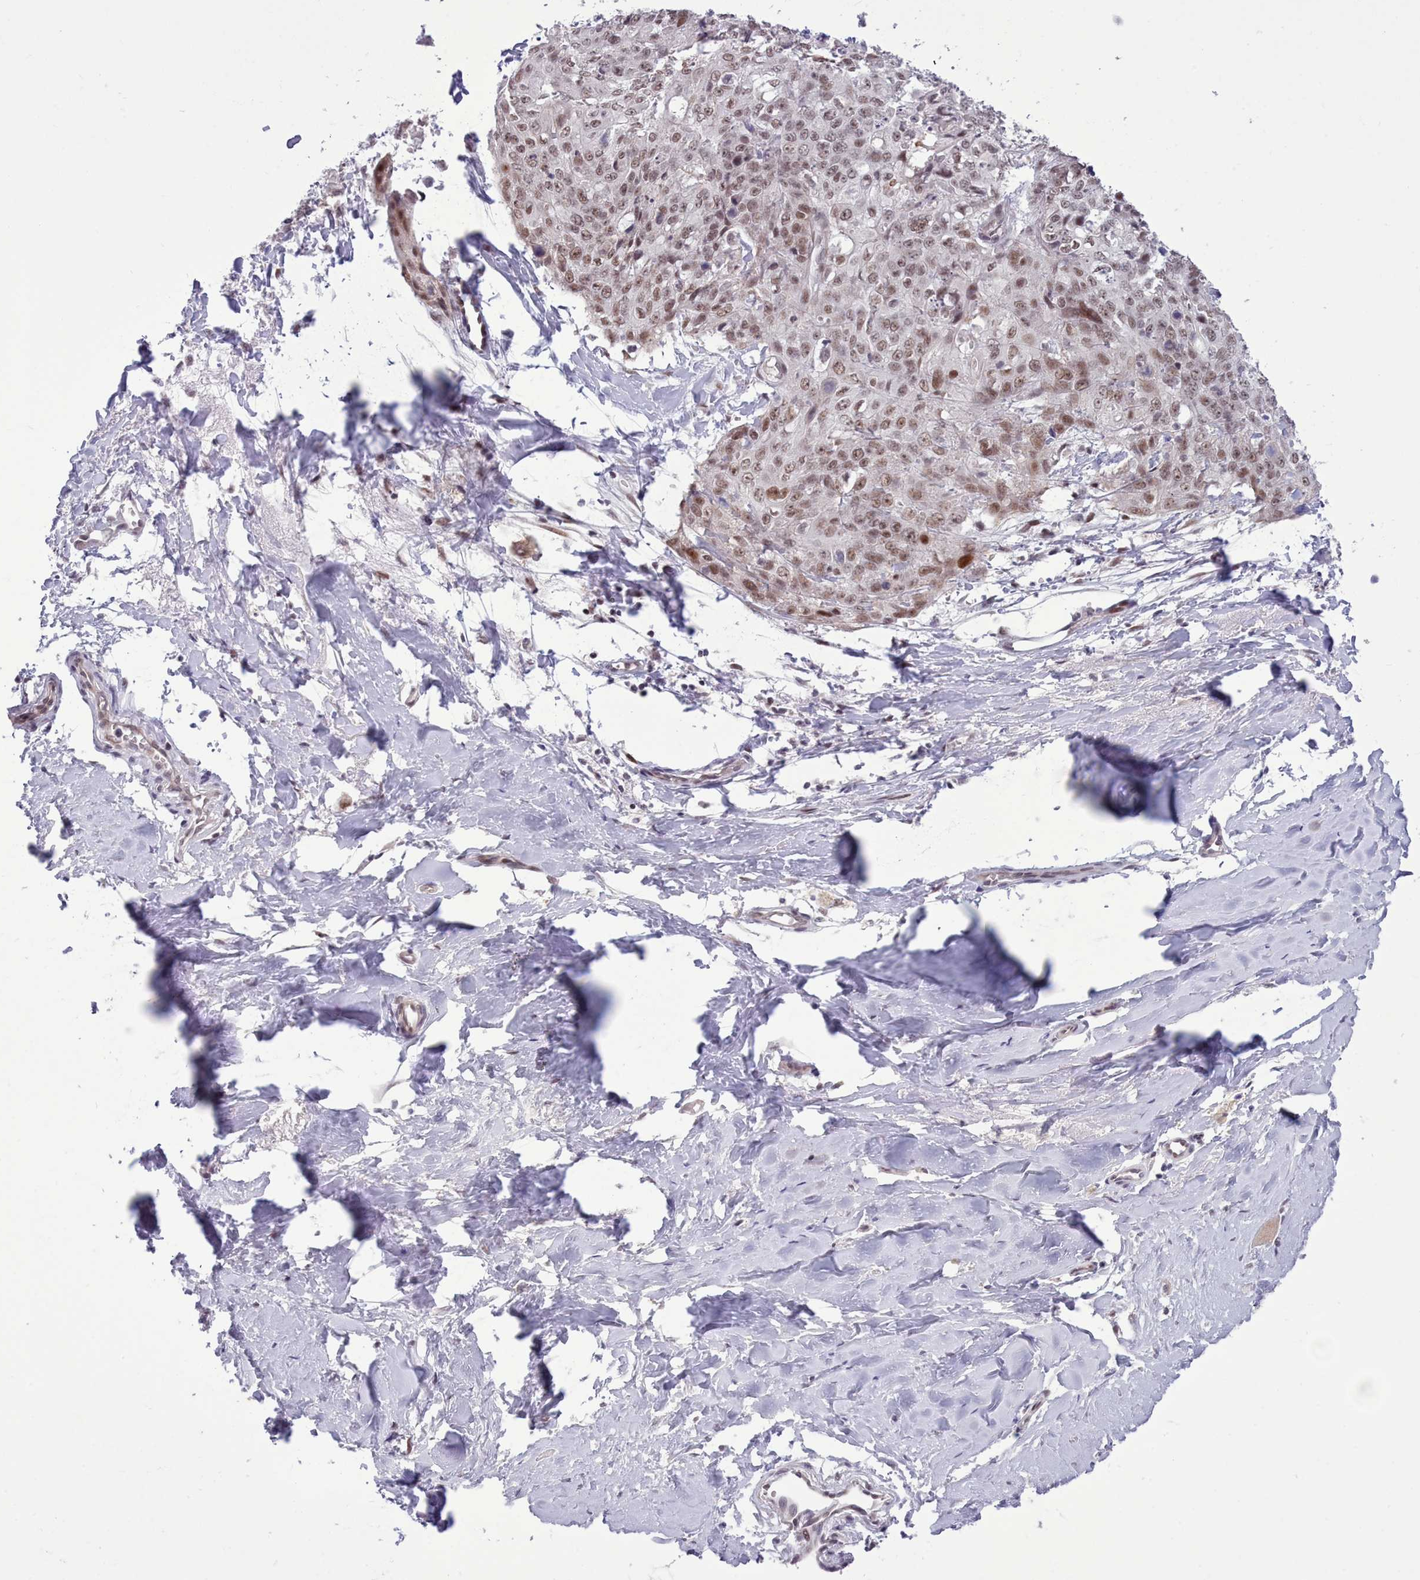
{"staining": {"intensity": "moderate", "quantity": ">75%", "location": "nuclear"}, "tissue": "skin cancer", "cell_type": "Tumor cells", "image_type": "cancer", "snomed": [{"axis": "morphology", "description": "Squamous cell carcinoma, NOS"}, {"axis": "topography", "description": "Skin"}, {"axis": "topography", "description": "Vulva"}], "caption": "A histopathology image of human squamous cell carcinoma (skin) stained for a protein reveals moderate nuclear brown staining in tumor cells.", "gene": "RFX1", "patient": {"sex": "female", "age": 85}}